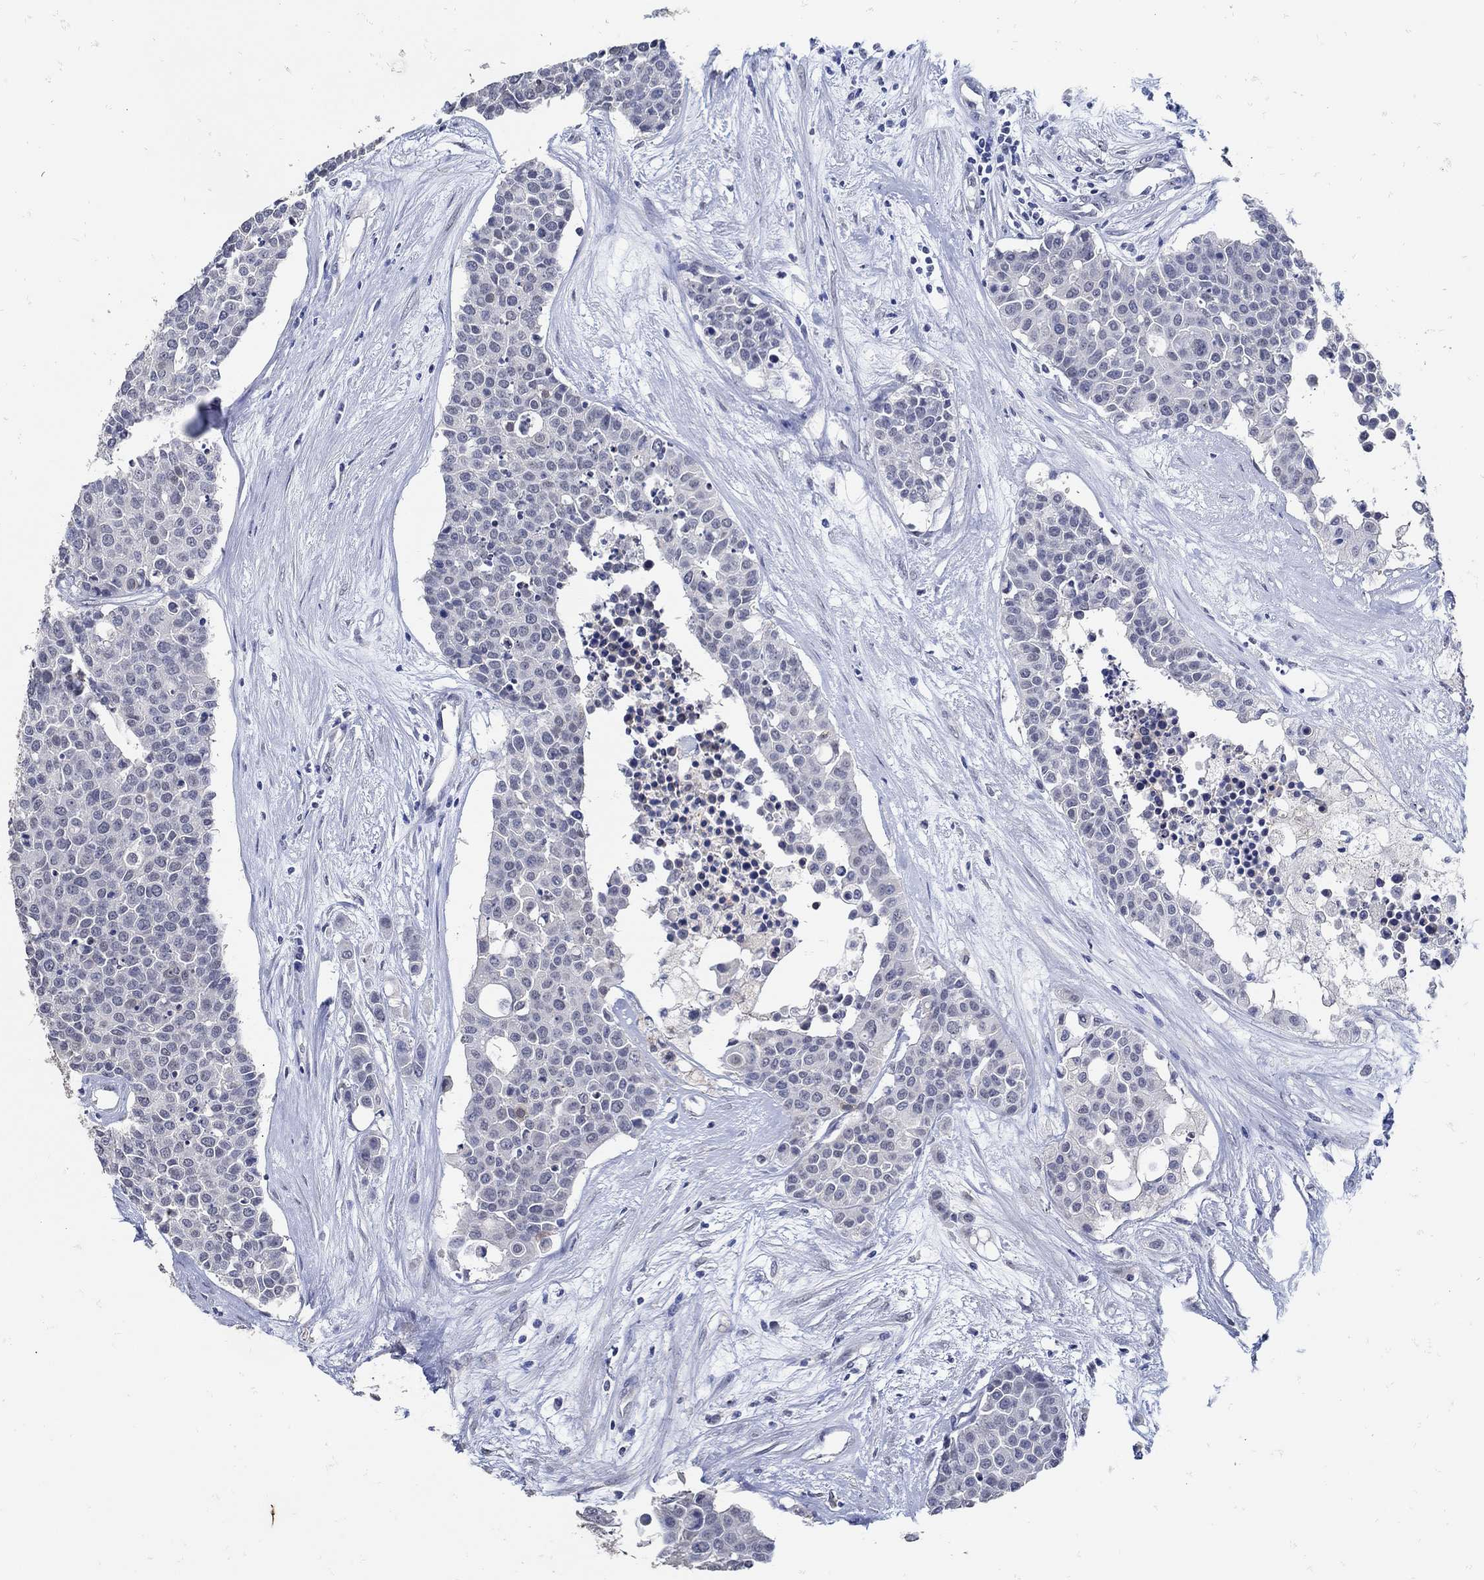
{"staining": {"intensity": "negative", "quantity": "none", "location": "none"}, "tissue": "carcinoid", "cell_type": "Tumor cells", "image_type": "cancer", "snomed": [{"axis": "morphology", "description": "Carcinoid, malignant, NOS"}, {"axis": "topography", "description": "Colon"}], "caption": "There is no significant expression in tumor cells of carcinoid.", "gene": "KCNN3", "patient": {"sex": "male", "age": 81}}